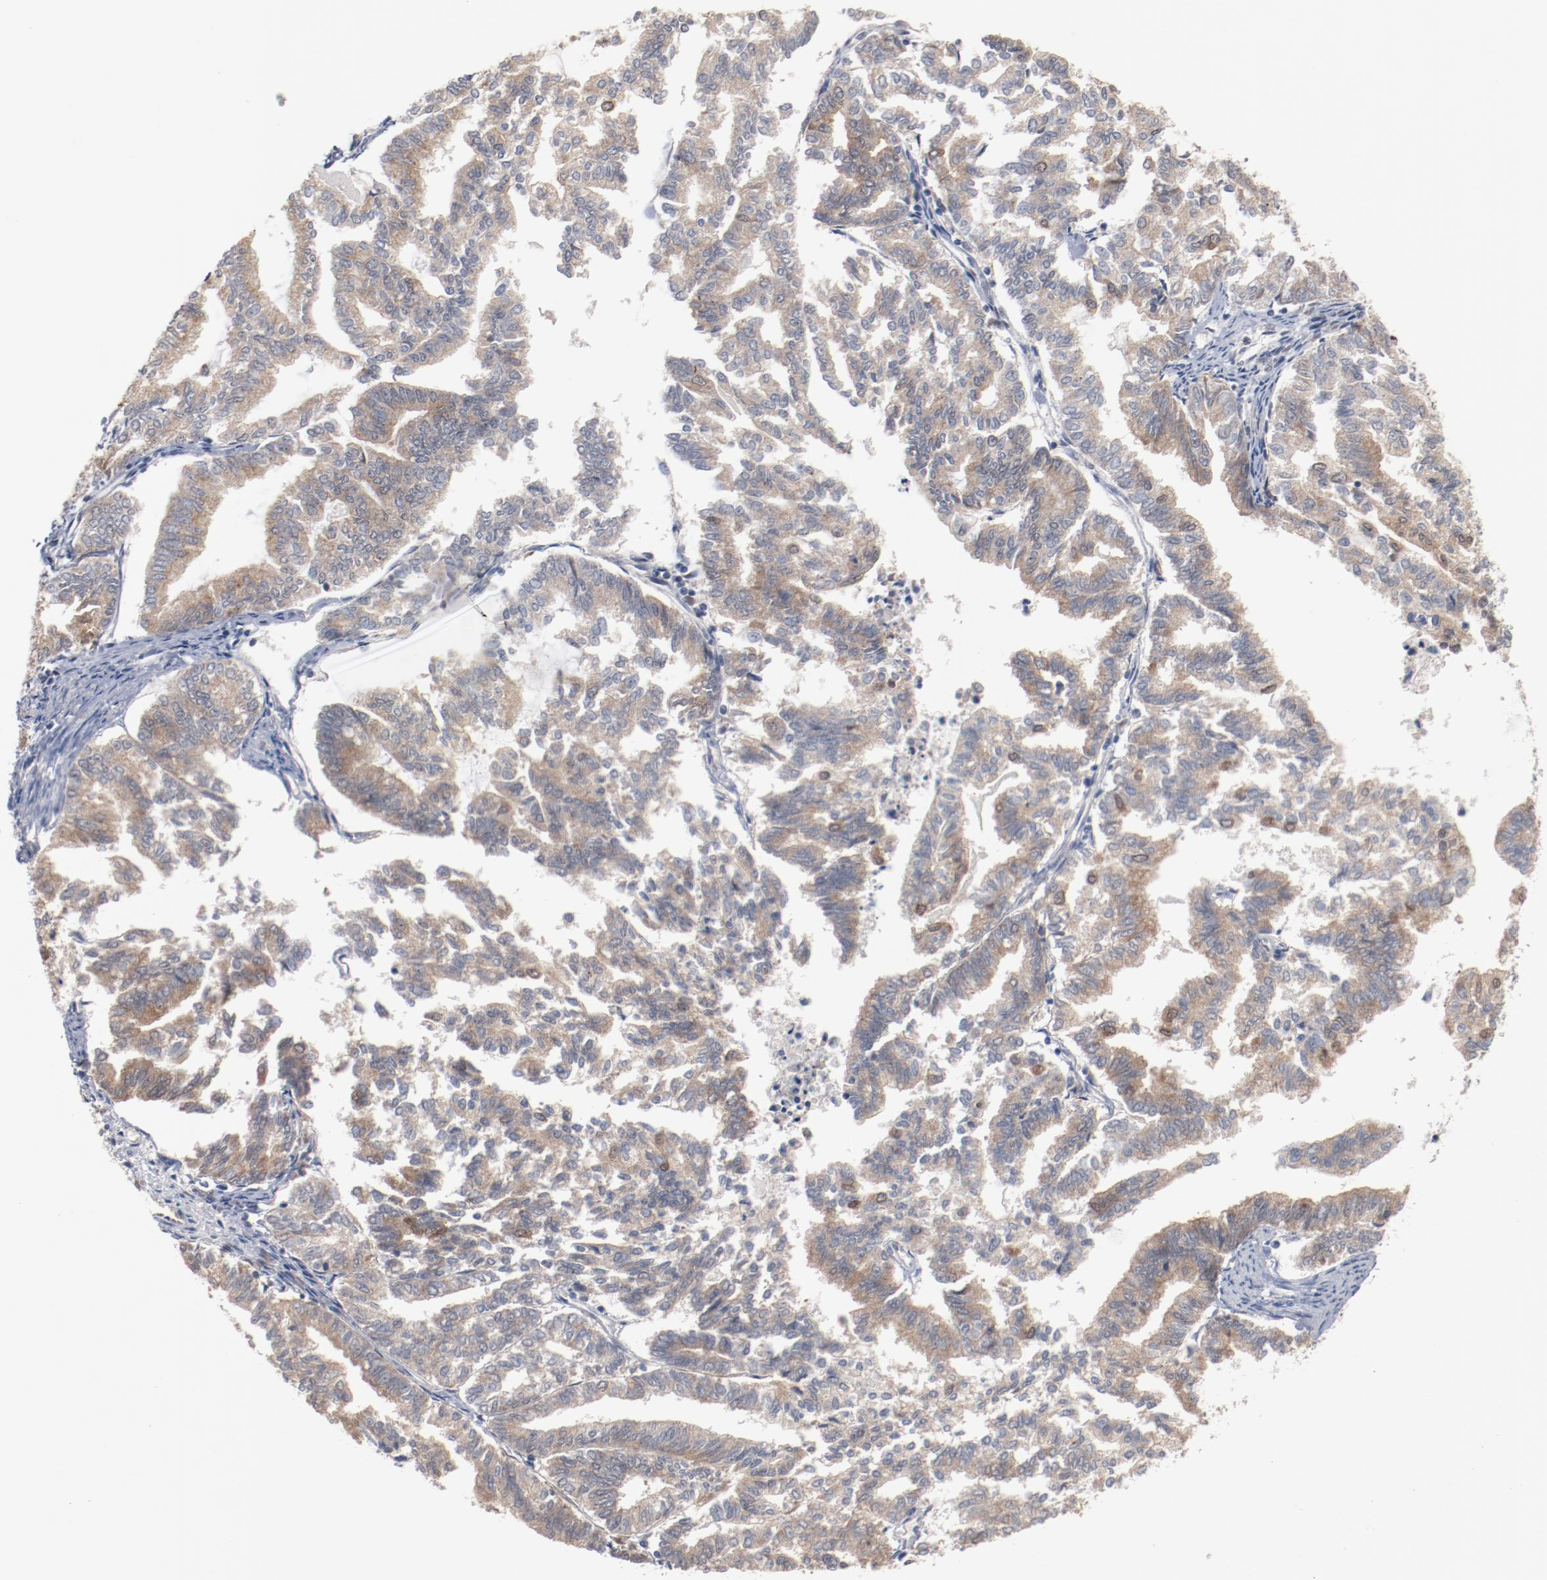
{"staining": {"intensity": "weak", "quantity": ">75%", "location": "cytoplasmic/membranous"}, "tissue": "endometrial cancer", "cell_type": "Tumor cells", "image_type": "cancer", "snomed": [{"axis": "morphology", "description": "Adenocarcinoma, NOS"}, {"axis": "topography", "description": "Endometrium"}], "caption": "A brown stain labels weak cytoplasmic/membranous expression of a protein in human endometrial cancer (adenocarcinoma) tumor cells.", "gene": "RNASE11", "patient": {"sex": "female", "age": 79}}